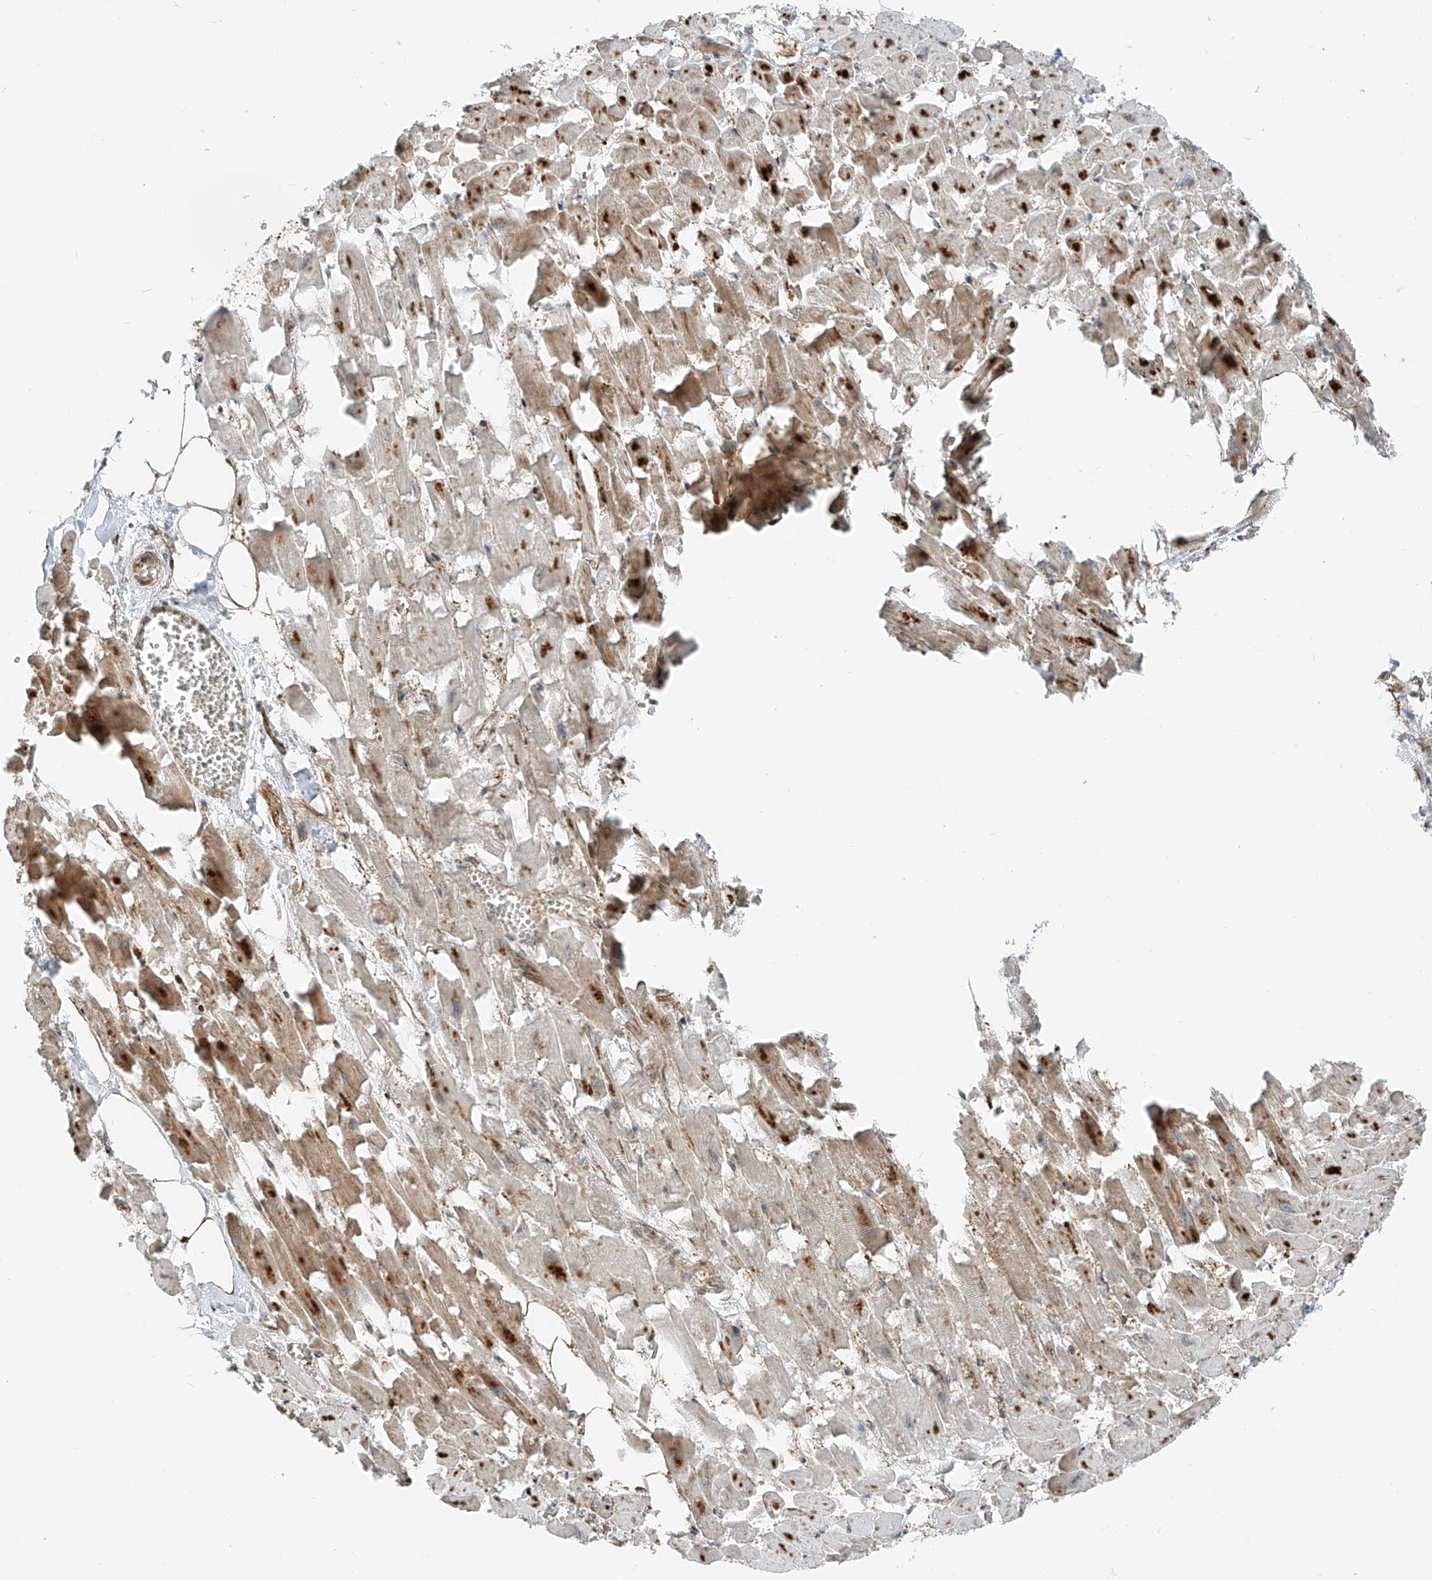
{"staining": {"intensity": "moderate", "quantity": "25%-75%", "location": "cytoplasmic/membranous"}, "tissue": "heart muscle", "cell_type": "Cardiomyocytes", "image_type": "normal", "snomed": [{"axis": "morphology", "description": "Normal tissue, NOS"}, {"axis": "topography", "description": "Heart"}], "caption": "Immunohistochemistry (IHC) of unremarkable heart muscle reveals medium levels of moderate cytoplasmic/membranous staining in approximately 25%-75% of cardiomyocytes.", "gene": "USP48", "patient": {"sex": "female", "age": 64}}